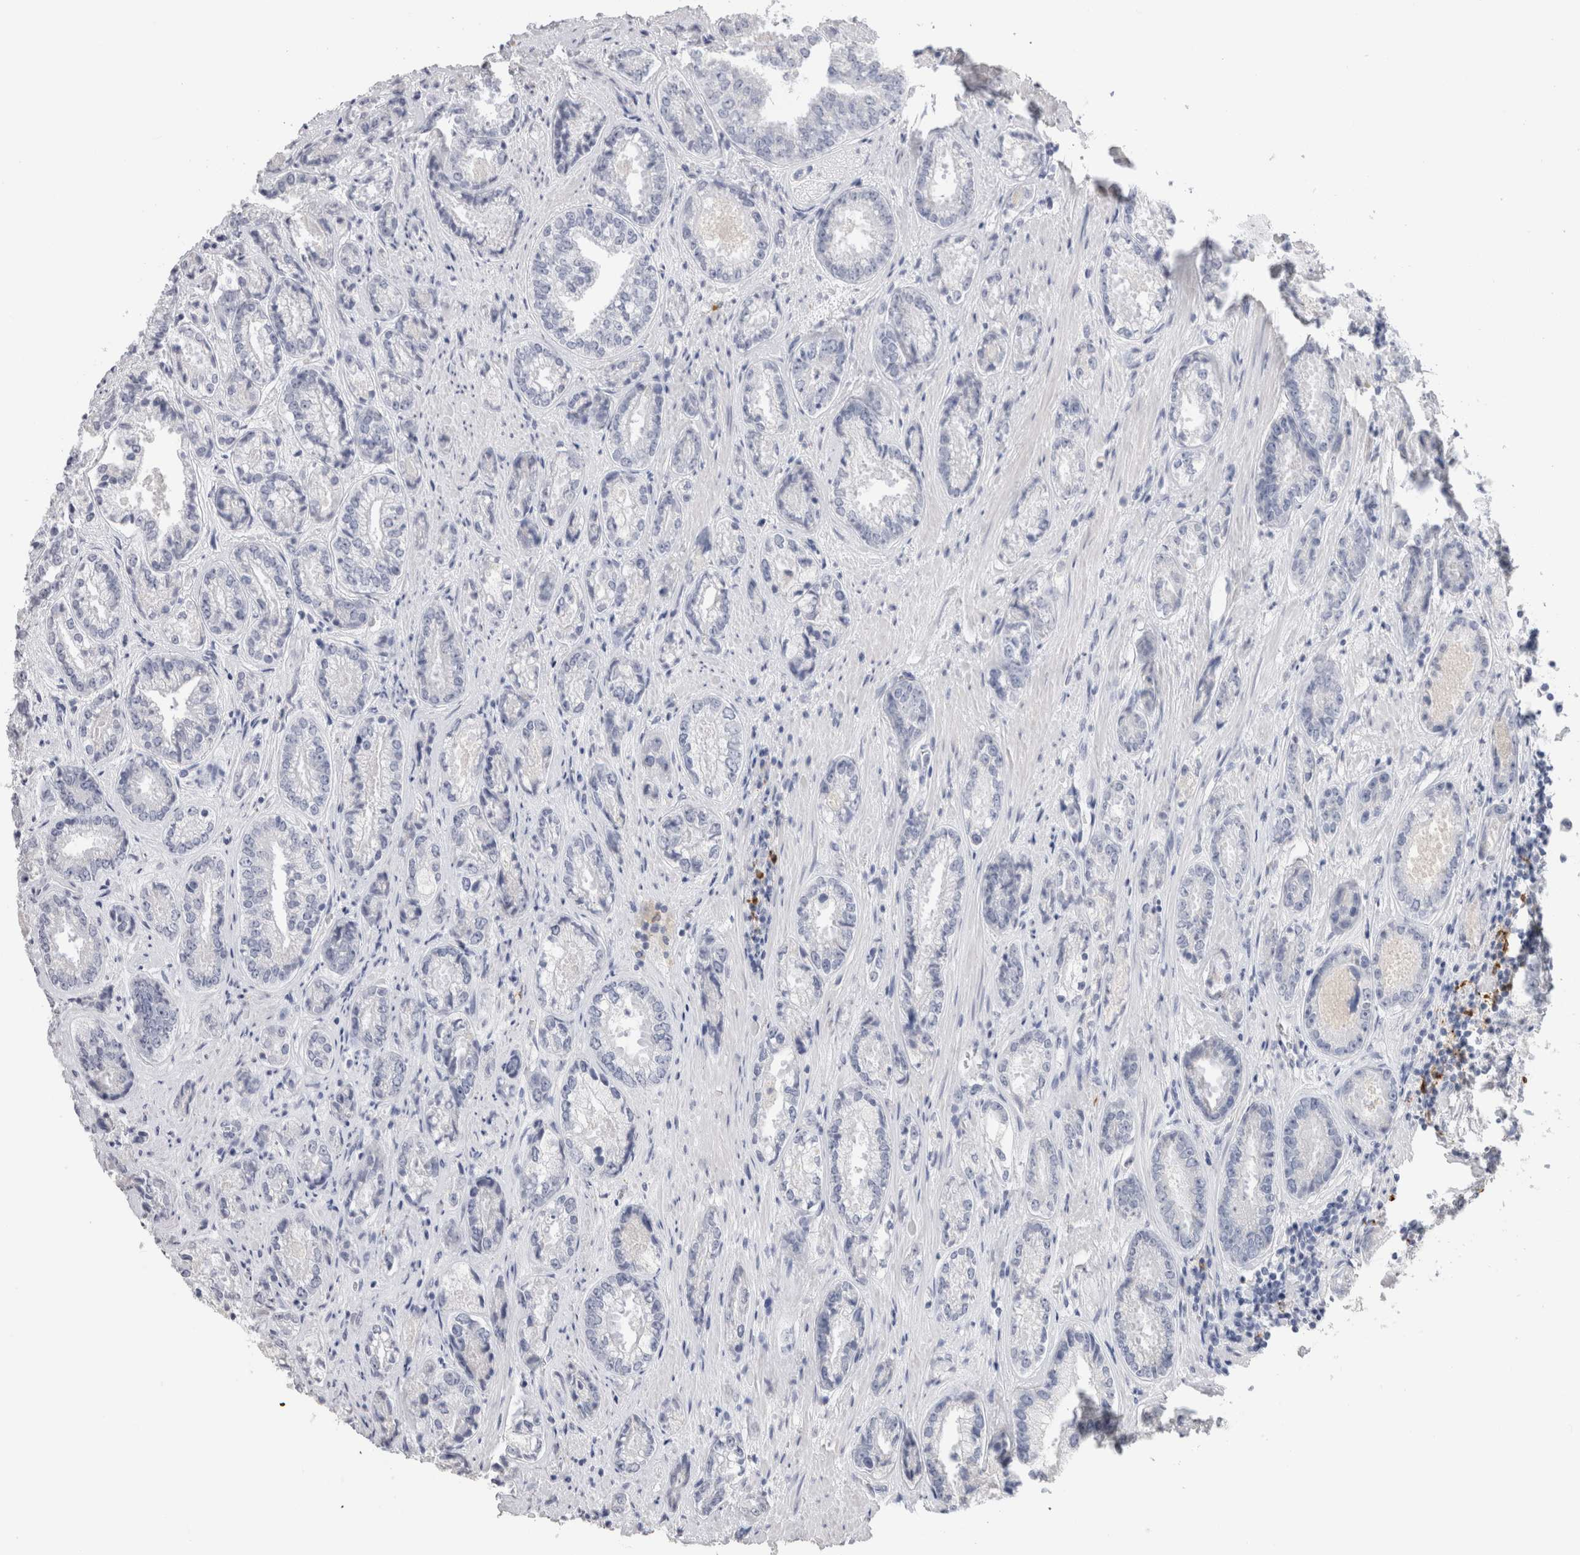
{"staining": {"intensity": "negative", "quantity": "none", "location": "none"}, "tissue": "prostate cancer", "cell_type": "Tumor cells", "image_type": "cancer", "snomed": [{"axis": "morphology", "description": "Adenocarcinoma, High grade"}, {"axis": "topography", "description": "Prostate"}], "caption": "An IHC micrograph of prostate cancer (high-grade adenocarcinoma) is shown. There is no staining in tumor cells of prostate cancer (high-grade adenocarcinoma).", "gene": "LAMP3", "patient": {"sex": "male", "age": 61}}